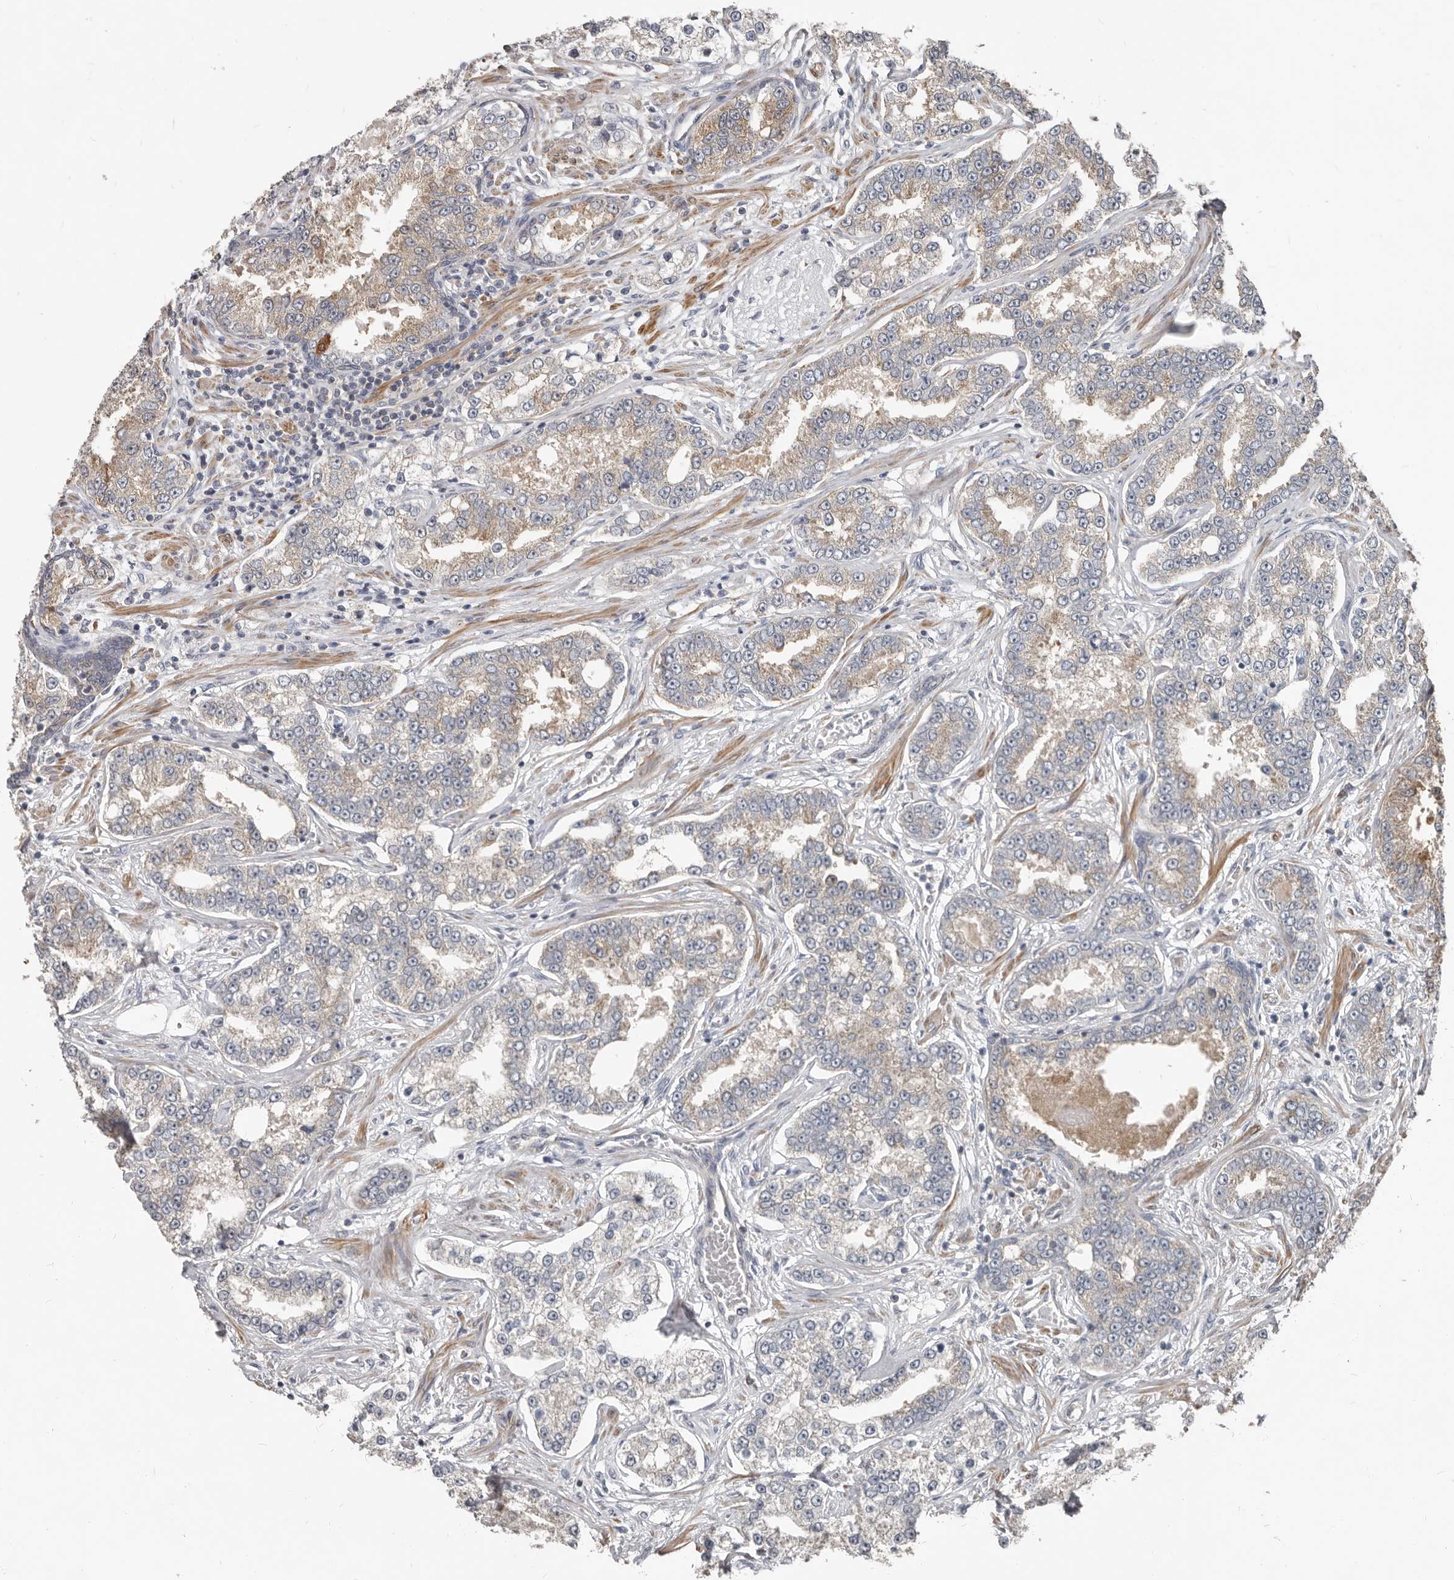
{"staining": {"intensity": "weak", "quantity": "<25%", "location": "cytoplasmic/membranous"}, "tissue": "prostate cancer", "cell_type": "Tumor cells", "image_type": "cancer", "snomed": [{"axis": "morphology", "description": "Normal tissue, NOS"}, {"axis": "morphology", "description": "Adenocarcinoma, High grade"}, {"axis": "topography", "description": "Prostate"}], "caption": "High magnification brightfield microscopy of prostate cancer (high-grade adenocarcinoma) stained with DAB (3,3'-diaminobenzidine) (brown) and counterstained with hematoxylin (blue): tumor cells show no significant expression.", "gene": "AKNAD1", "patient": {"sex": "male", "age": 83}}